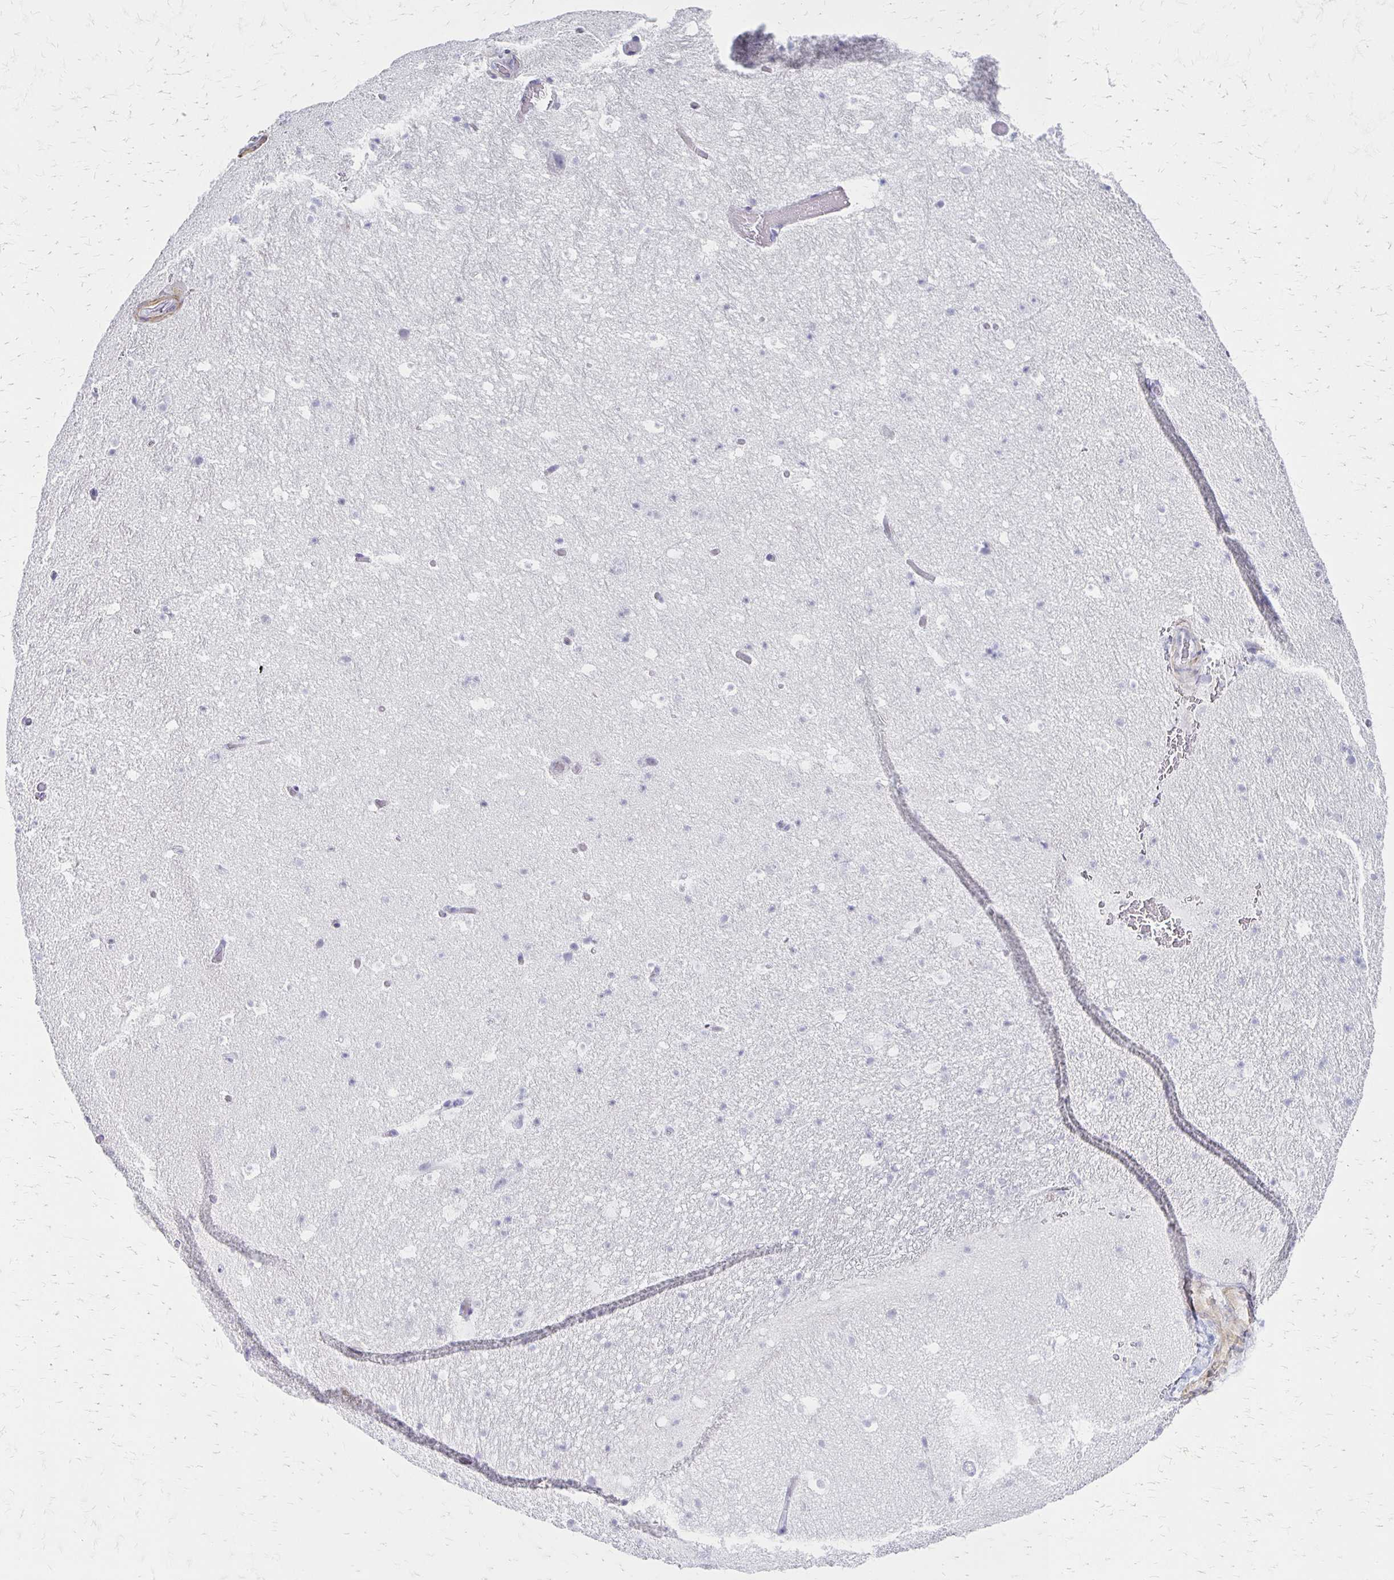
{"staining": {"intensity": "negative", "quantity": "none", "location": "none"}, "tissue": "hippocampus", "cell_type": "Glial cells", "image_type": "normal", "snomed": [{"axis": "morphology", "description": "Normal tissue, NOS"}, {"axis": "topography", "description": "Hippocampus"}], "caption": "This photomicrograph is of normal hippocampus stained with IHC to label a protein in brown with the nuclei are counter-stained blue. There is no staining in glial cells. (DAB (3,3'-diaminobenzidine) IHC visualized using brightfield microscopy, high magnification).", "gene": "IVL", "patient": {"sex": "male", "age": 26}}